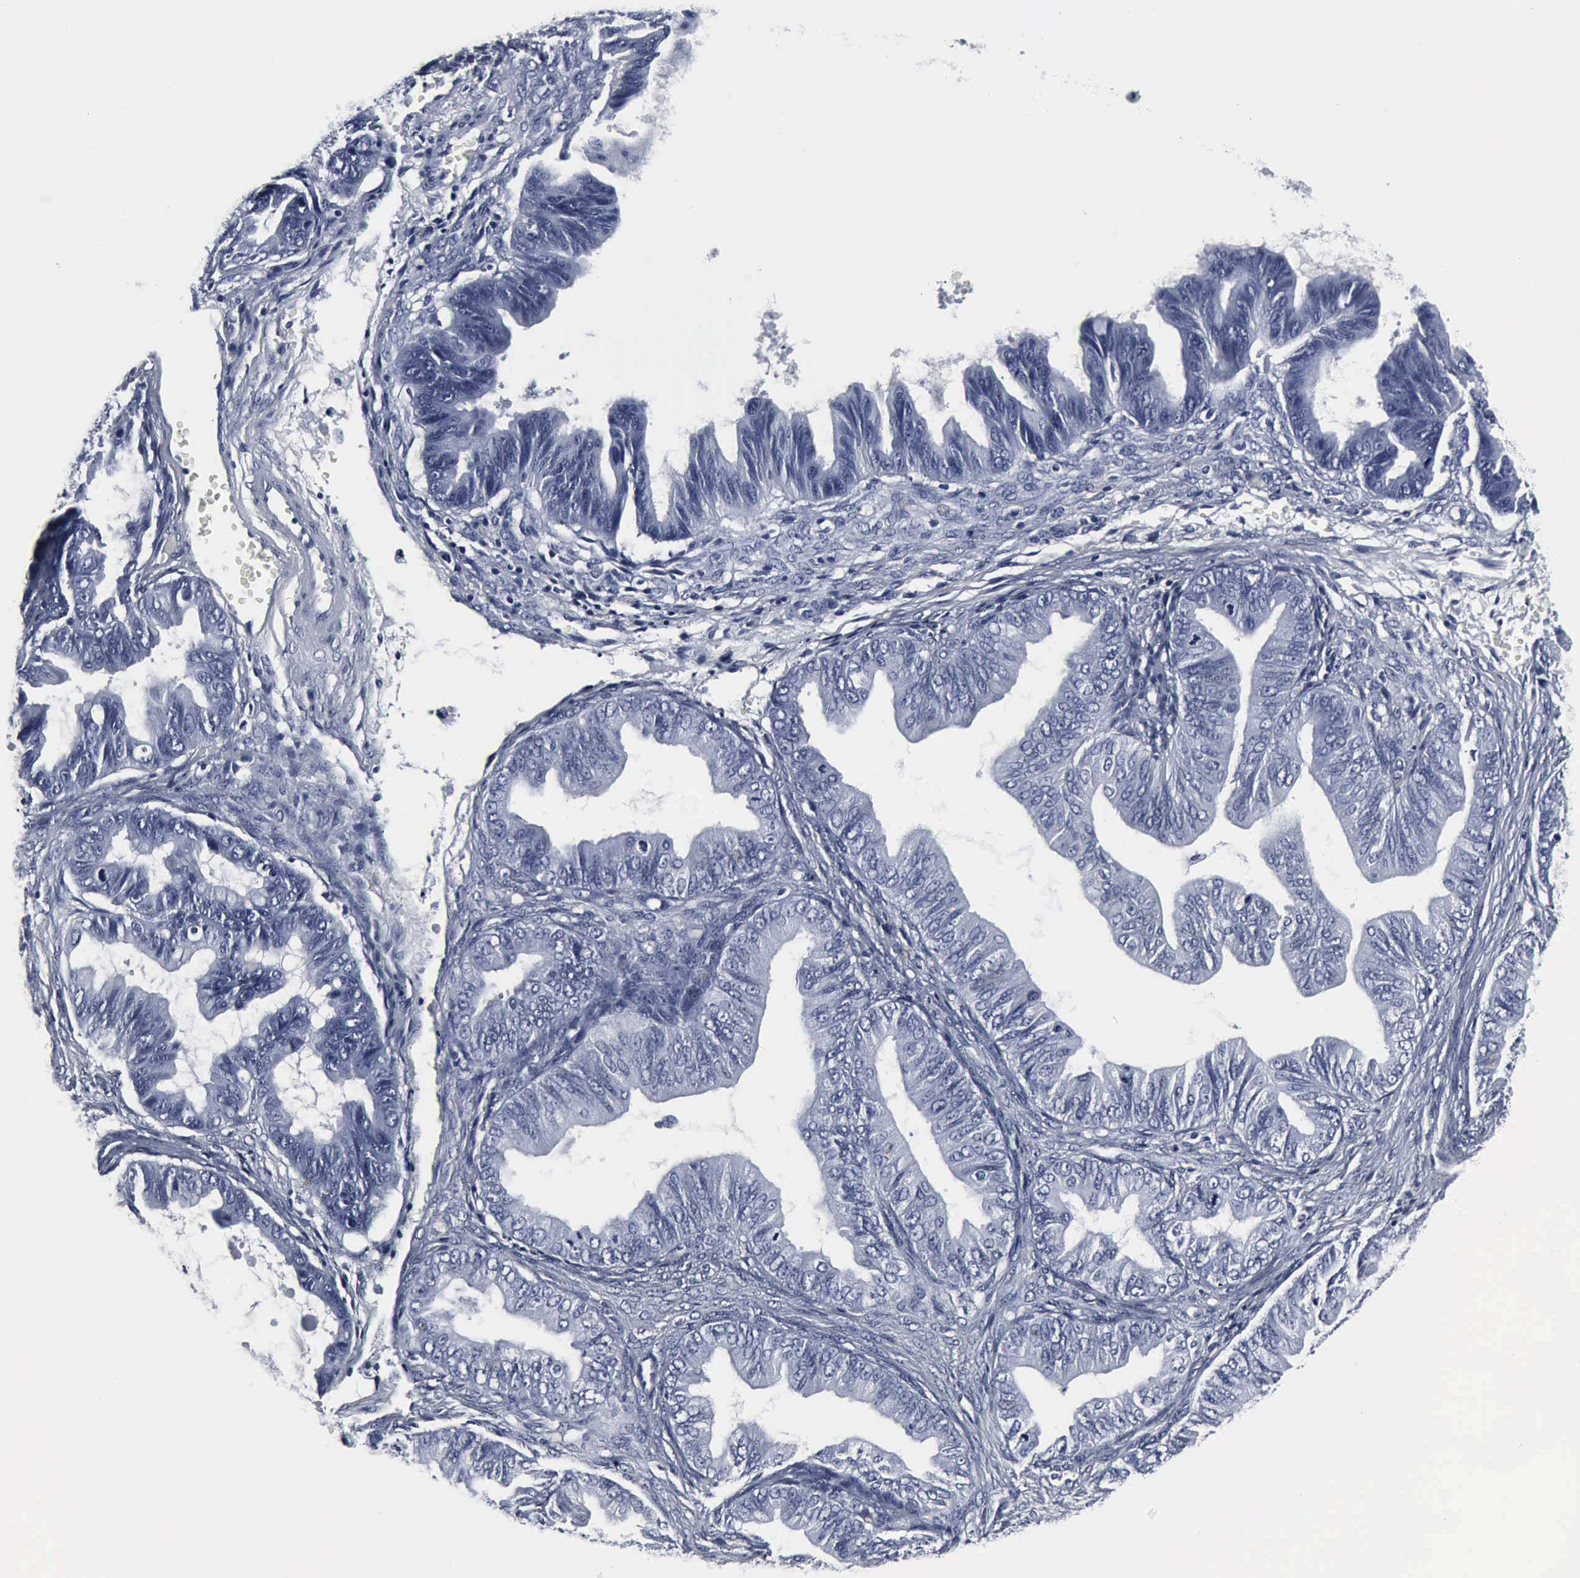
{"staining": {"intensity": "negative", "quantity": "none", "location": "none"}, "tissue": "ovarian cancer", "cell_type": "Tumor cells", "image_type": "cancer", "snomed": [{"axis": "morphology", "description": "Cystadenocarcinoma, mucinous, NOS"}, {"axis": "topography", "description": "Ovary"}], "caption": "Ovarian cancer stained for a protein using immunohistochemistry (IHC) reveals no expression tumor cells.", "gene": "SNAP25", "patient": {"sex": "female", "age": 36}}